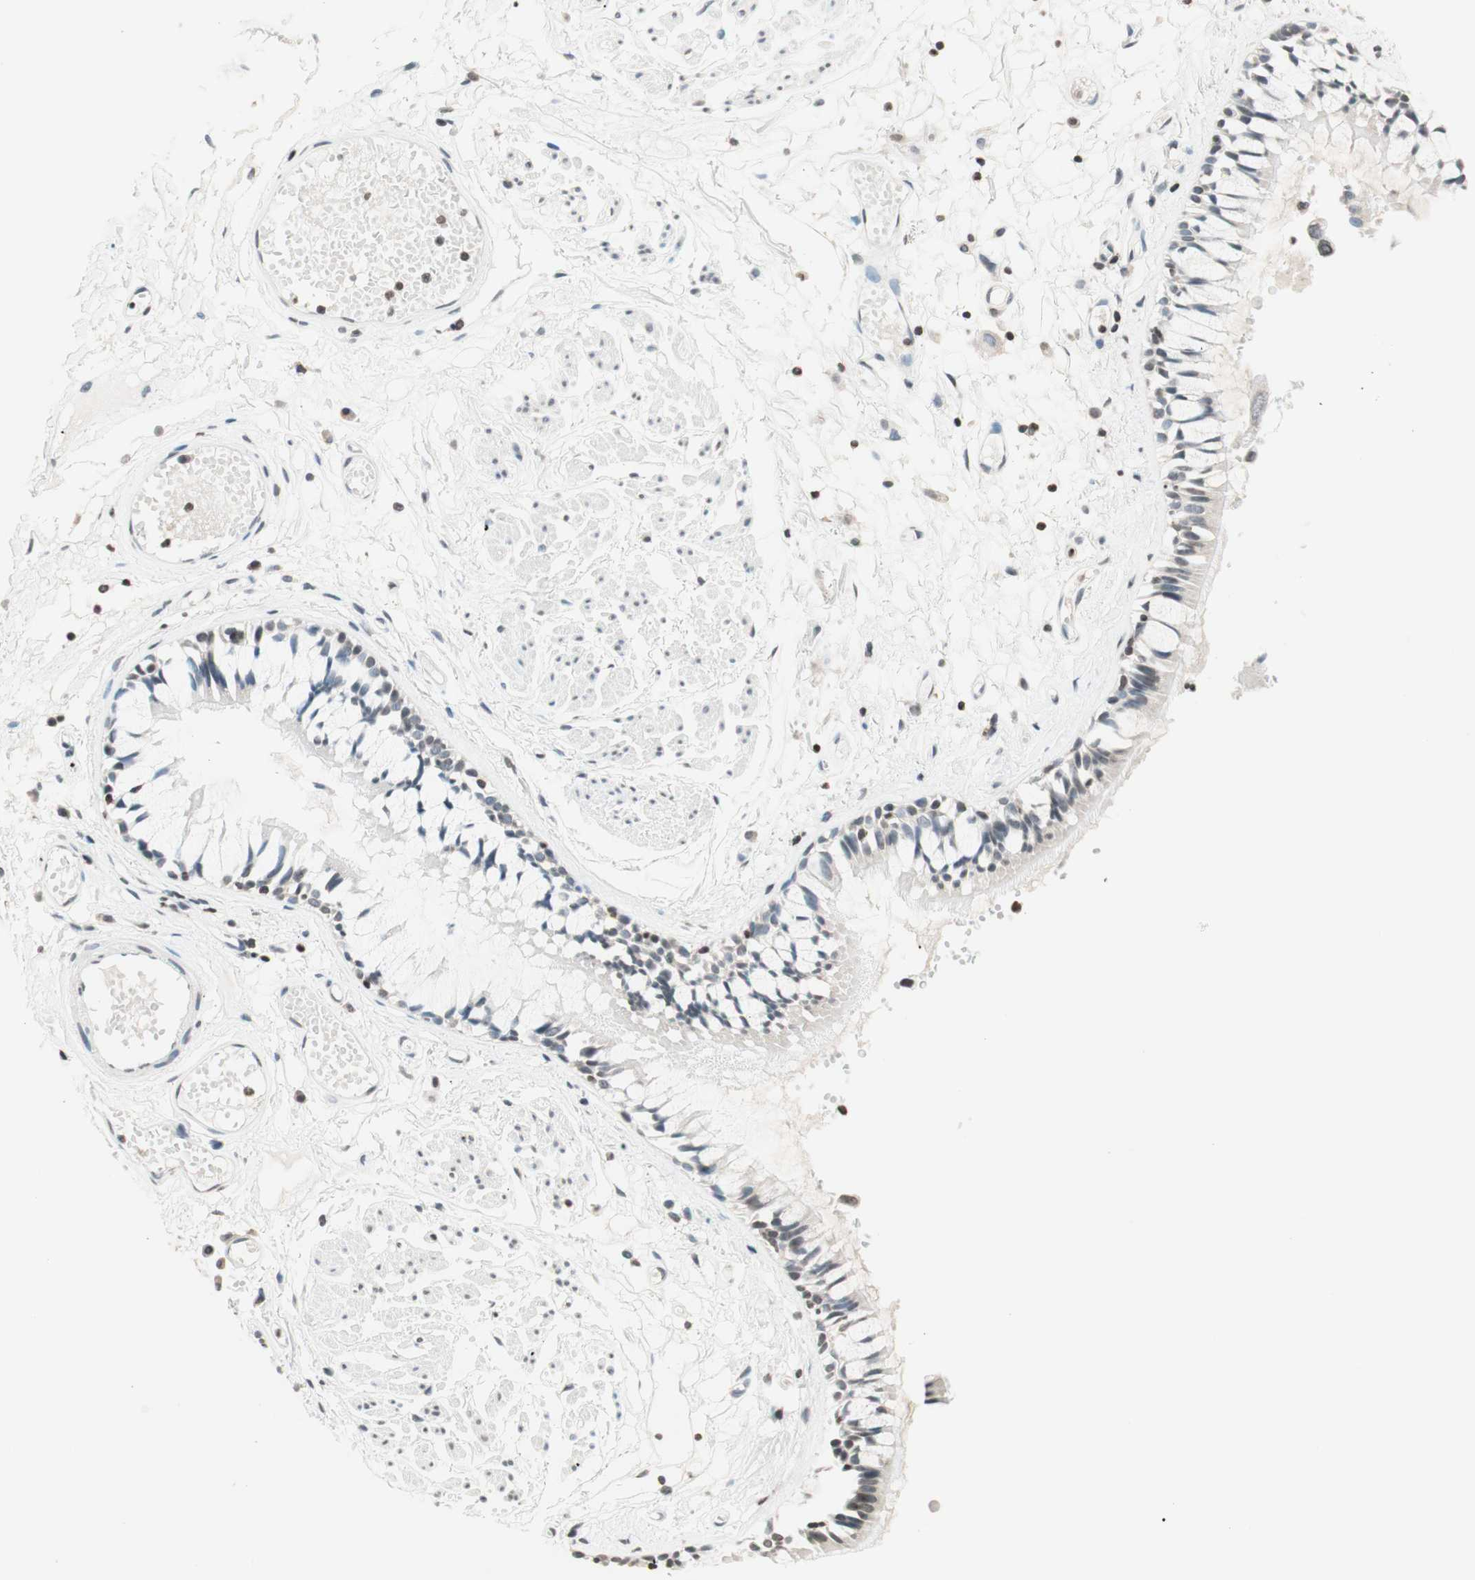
{"staining": {"intensity": "negative", "quantity": "none", "location": "none"}, "tissue": "bronchus", "cell_type": "Respiratory epithelial cells", "image_type": "normal", "snomed": [{"axis": "morphology", "description": "Normal tissue, NOS"}, {"axis": "morphology", "description": "Inflammation, NOS"}, {"axis": "topography", "description": "Cartilage tissue"}, {"axis": "topography", "description": "Lung"}], "caption": "Image shows no protein staining in respiratory epithelial cells of normal bronchus. (IHC, brightfield microscopy, high magnification).", "gene": "WIPF1", "patient": {"sex": "male", "age": 71}}